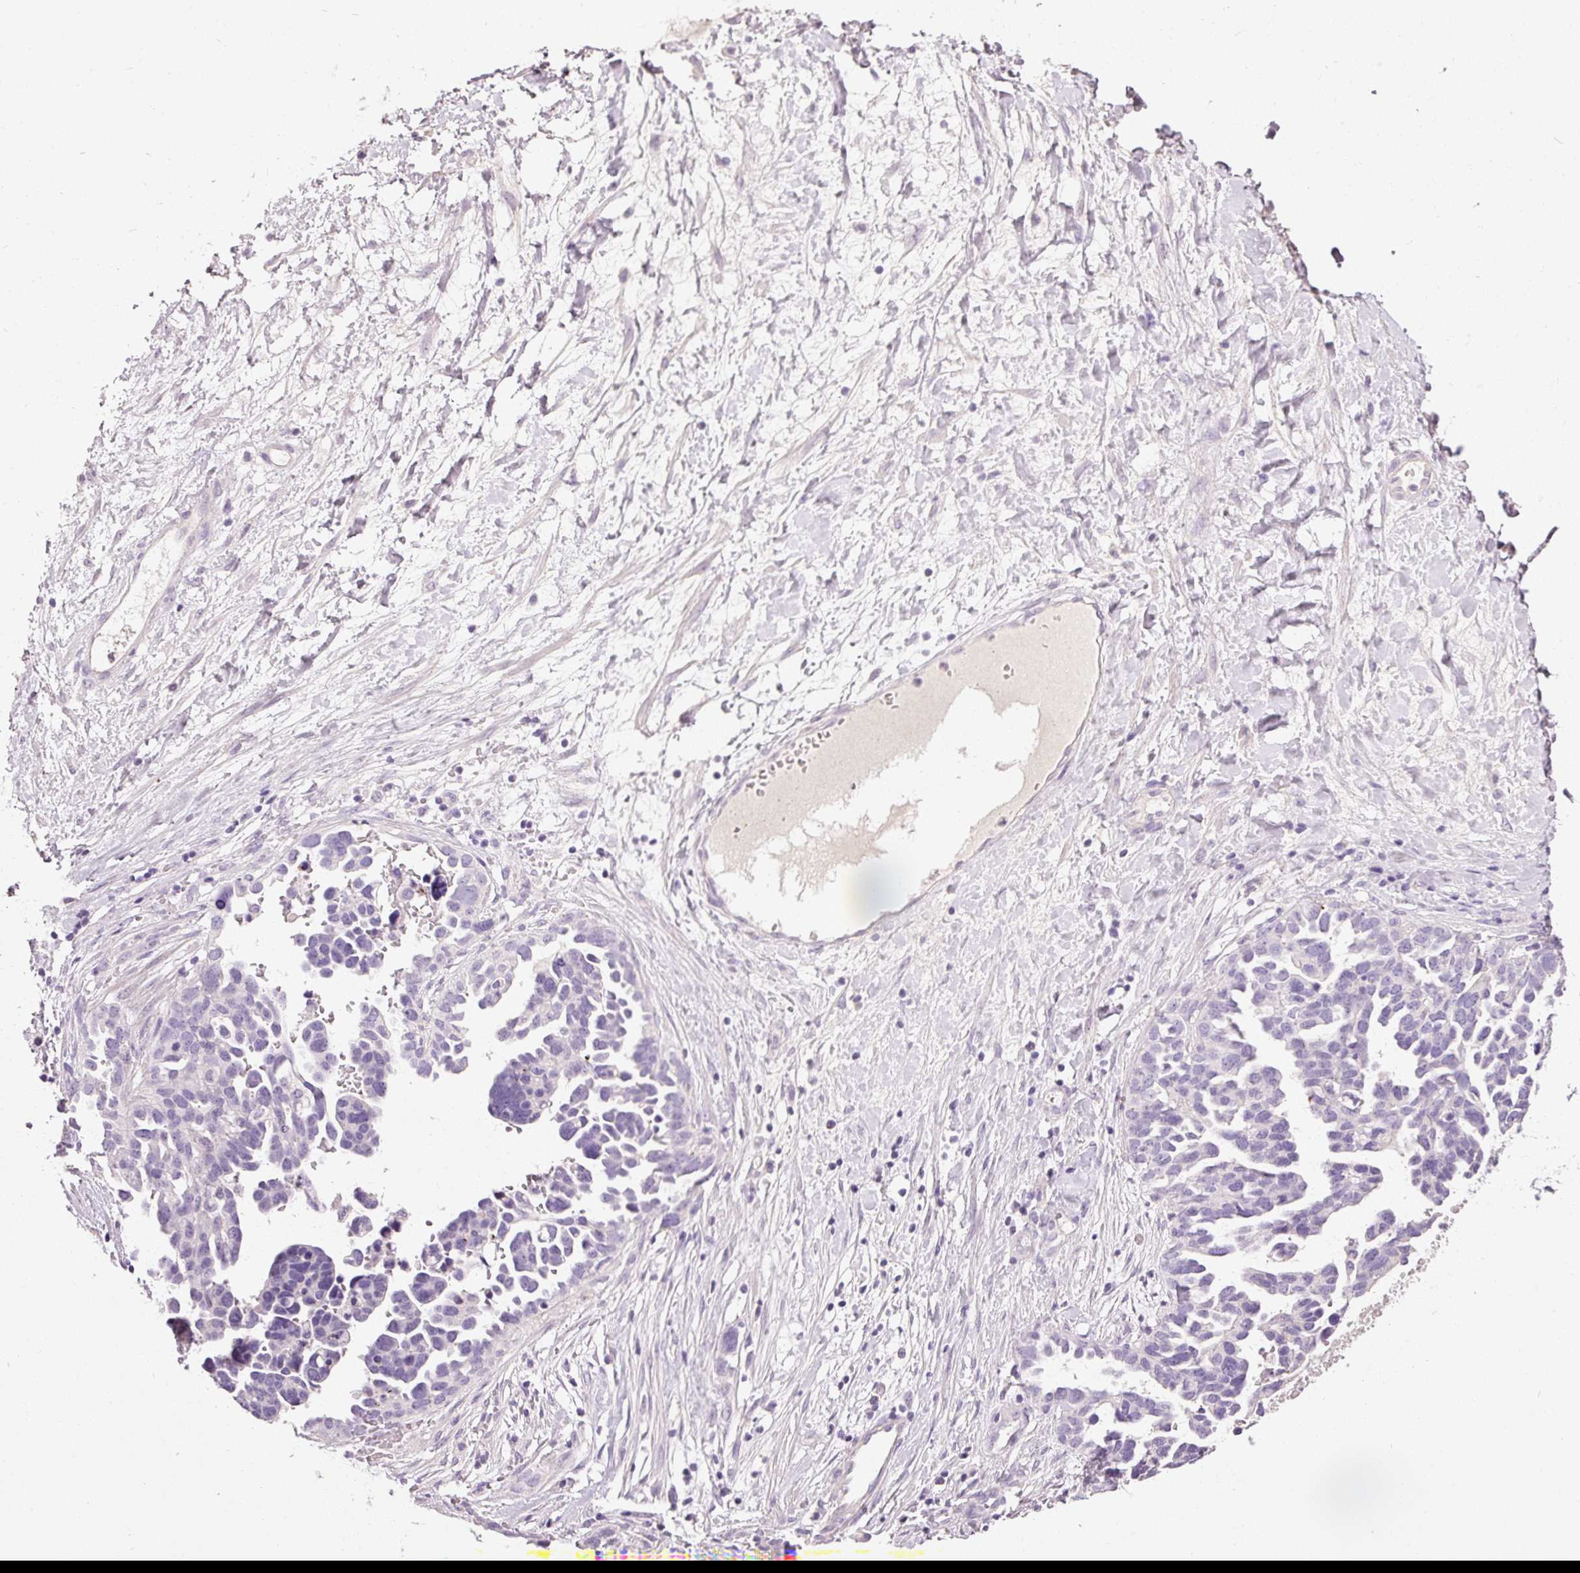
{"staining": {"intensity": "negative", "quantity": "none", "location": "none"}, "tissue": "ovarian cancer", "cell_type": "Tumor cells", "image_type": "cancer", "snomed": [{"axis": "morphology", "description": "Cystadenocarcinoma, serous, NOS"}, {"axis": "topography", "description": "Ovary"}], "caption": "This is an immunohistochemistry micrograph of ovarian cancer. There is no positivity in tumor cells.", "gene": "MUC5AC", "patient": {"sex": "female", "age": 54}}